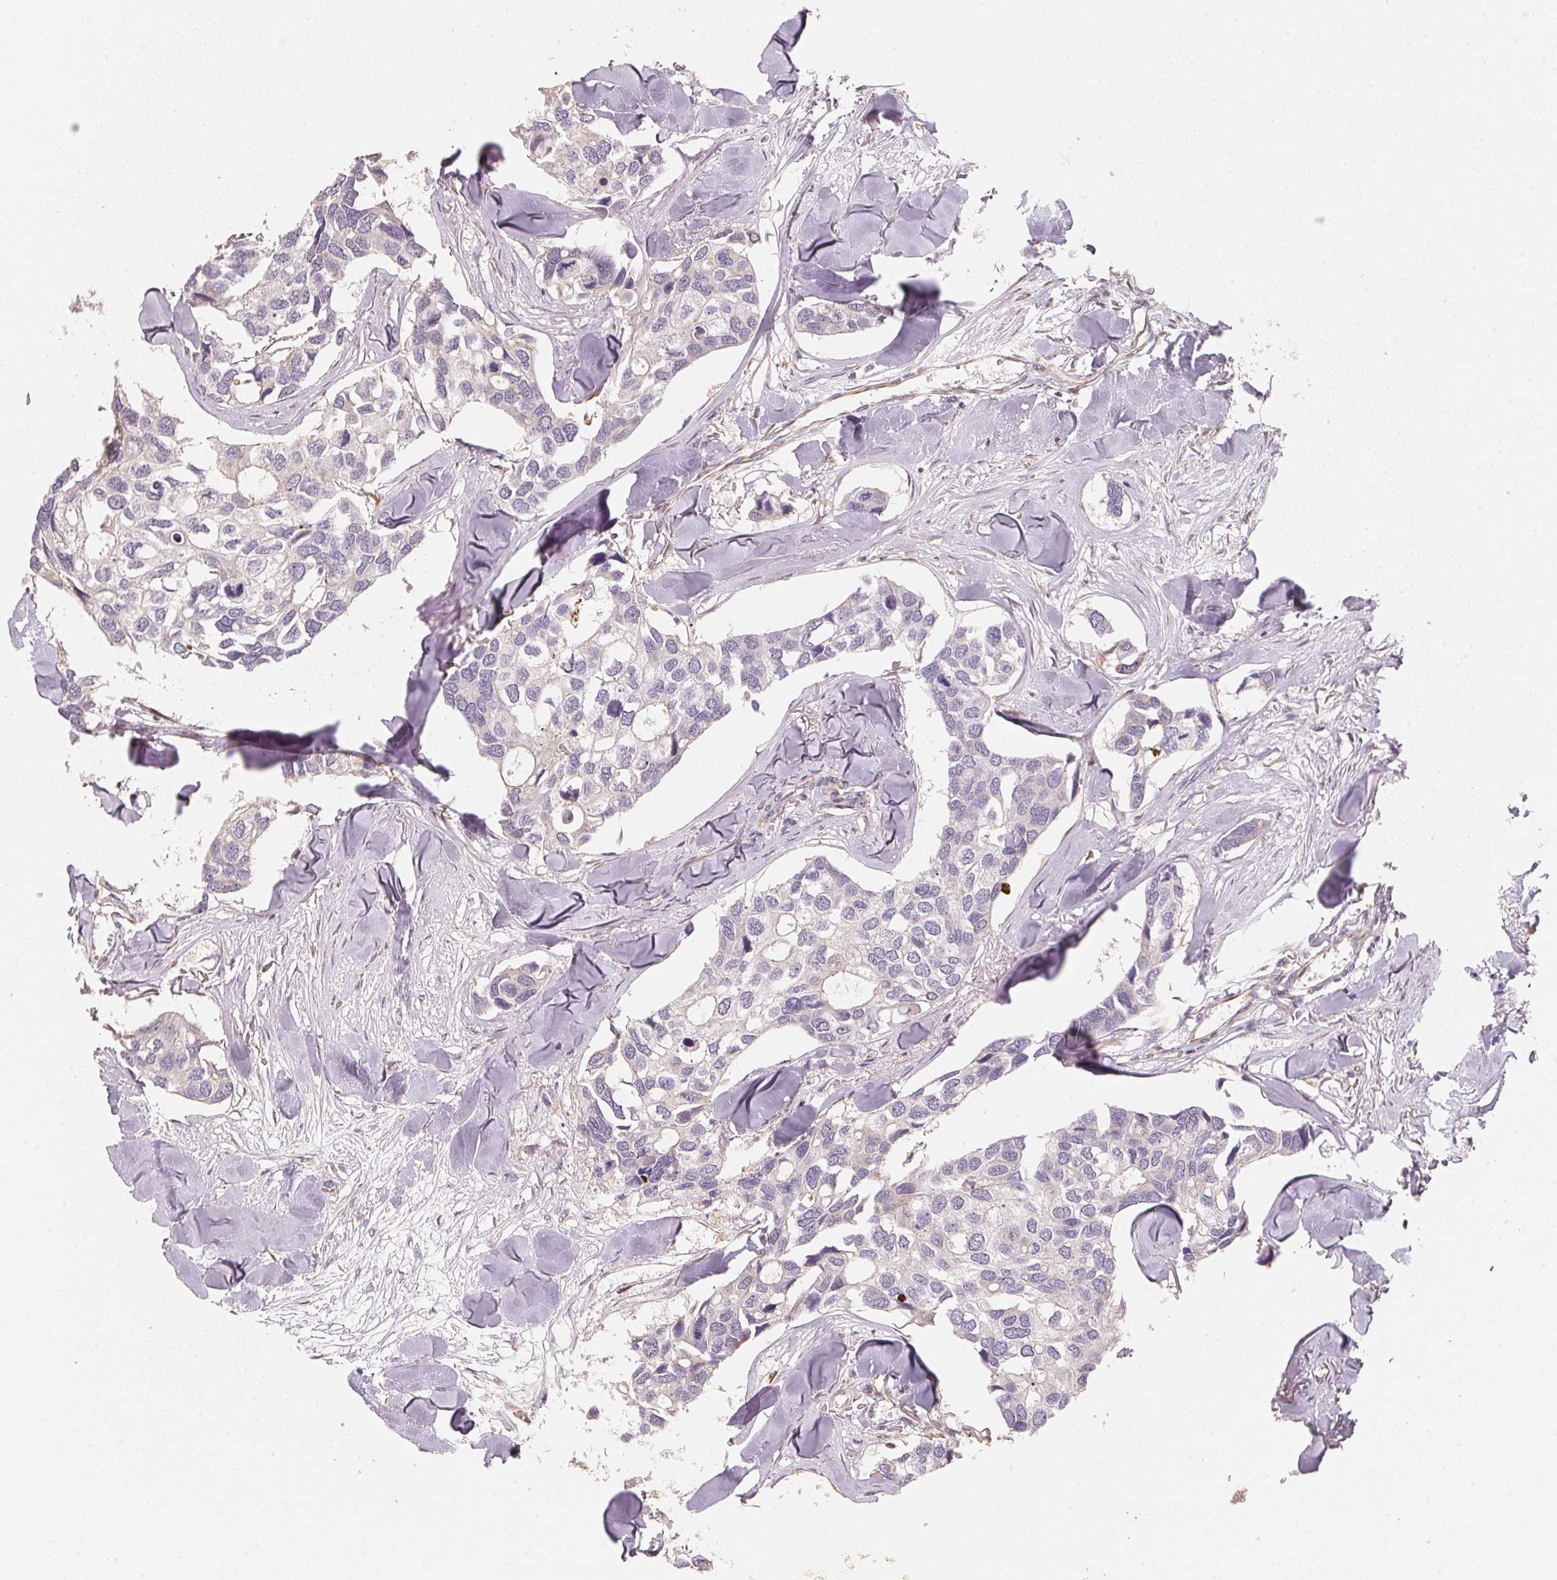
{"staining": {"intensity": "negative", "quantity": "none", "location": "none"}, "tissue": "breast cancer", "cell_type": "Tumor cells", "image_type": "cancer", "snomed": [{"axis": "morphology", "description": "Duct carcinoma"}, {"axis": "topography", "description": "Breast"}], "caption": "IHC image of neoplastic tissue: infiltrating ductal carcinoma (breast) stained with DAB (3,3'-diaminobenzidine) displays no significant protein expression in tumor cells.", "gene": "TSPAN12", "patient": {"sex": "female", "age": 83}}